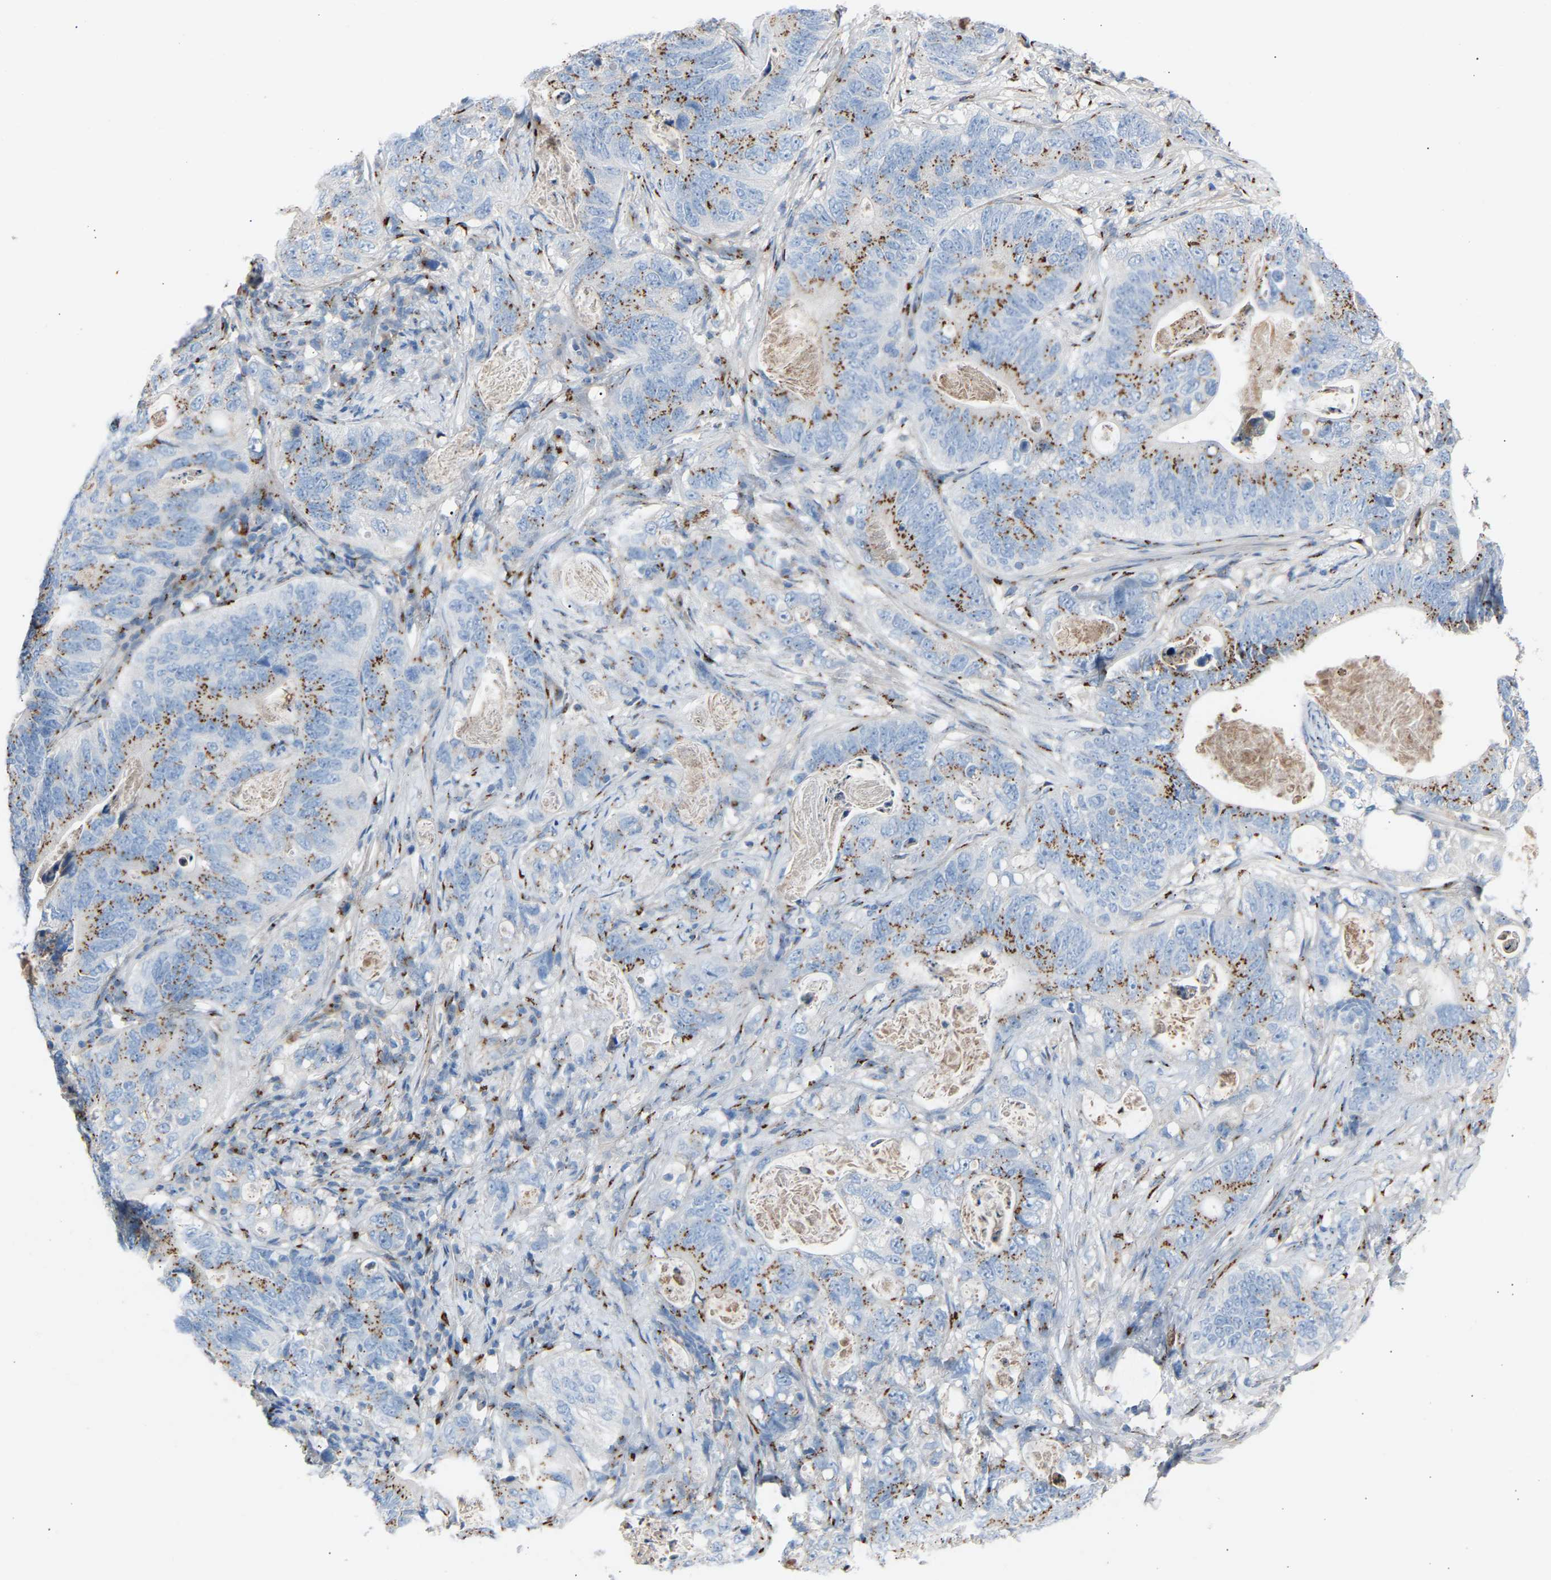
{"staining": {"intensity": "moderate", "quantity": "25%-75%", "location": "cytoplasmic/membranous"}, "tissue": "stomach cancer", "cell_type": "Tumor cells", "image_type": "cancer", "snomed": [{"axis": "morphology", "description": "Normal tissue, NOS"}, {"axis": "morphology", "description": "Adenocarcinoma, NOS"}, {"axis": "topography", "description": "Stomach"}], "caption": "Immunohistochemical staining of human adenocarcinoma (stomach) exhibits medium levels of moderate cytoplasmic/membranous protein staining in approximately 25%-75% of tumor cells.", "gene": "CYREN", "patient": {"sex": "female", "age": 89}}